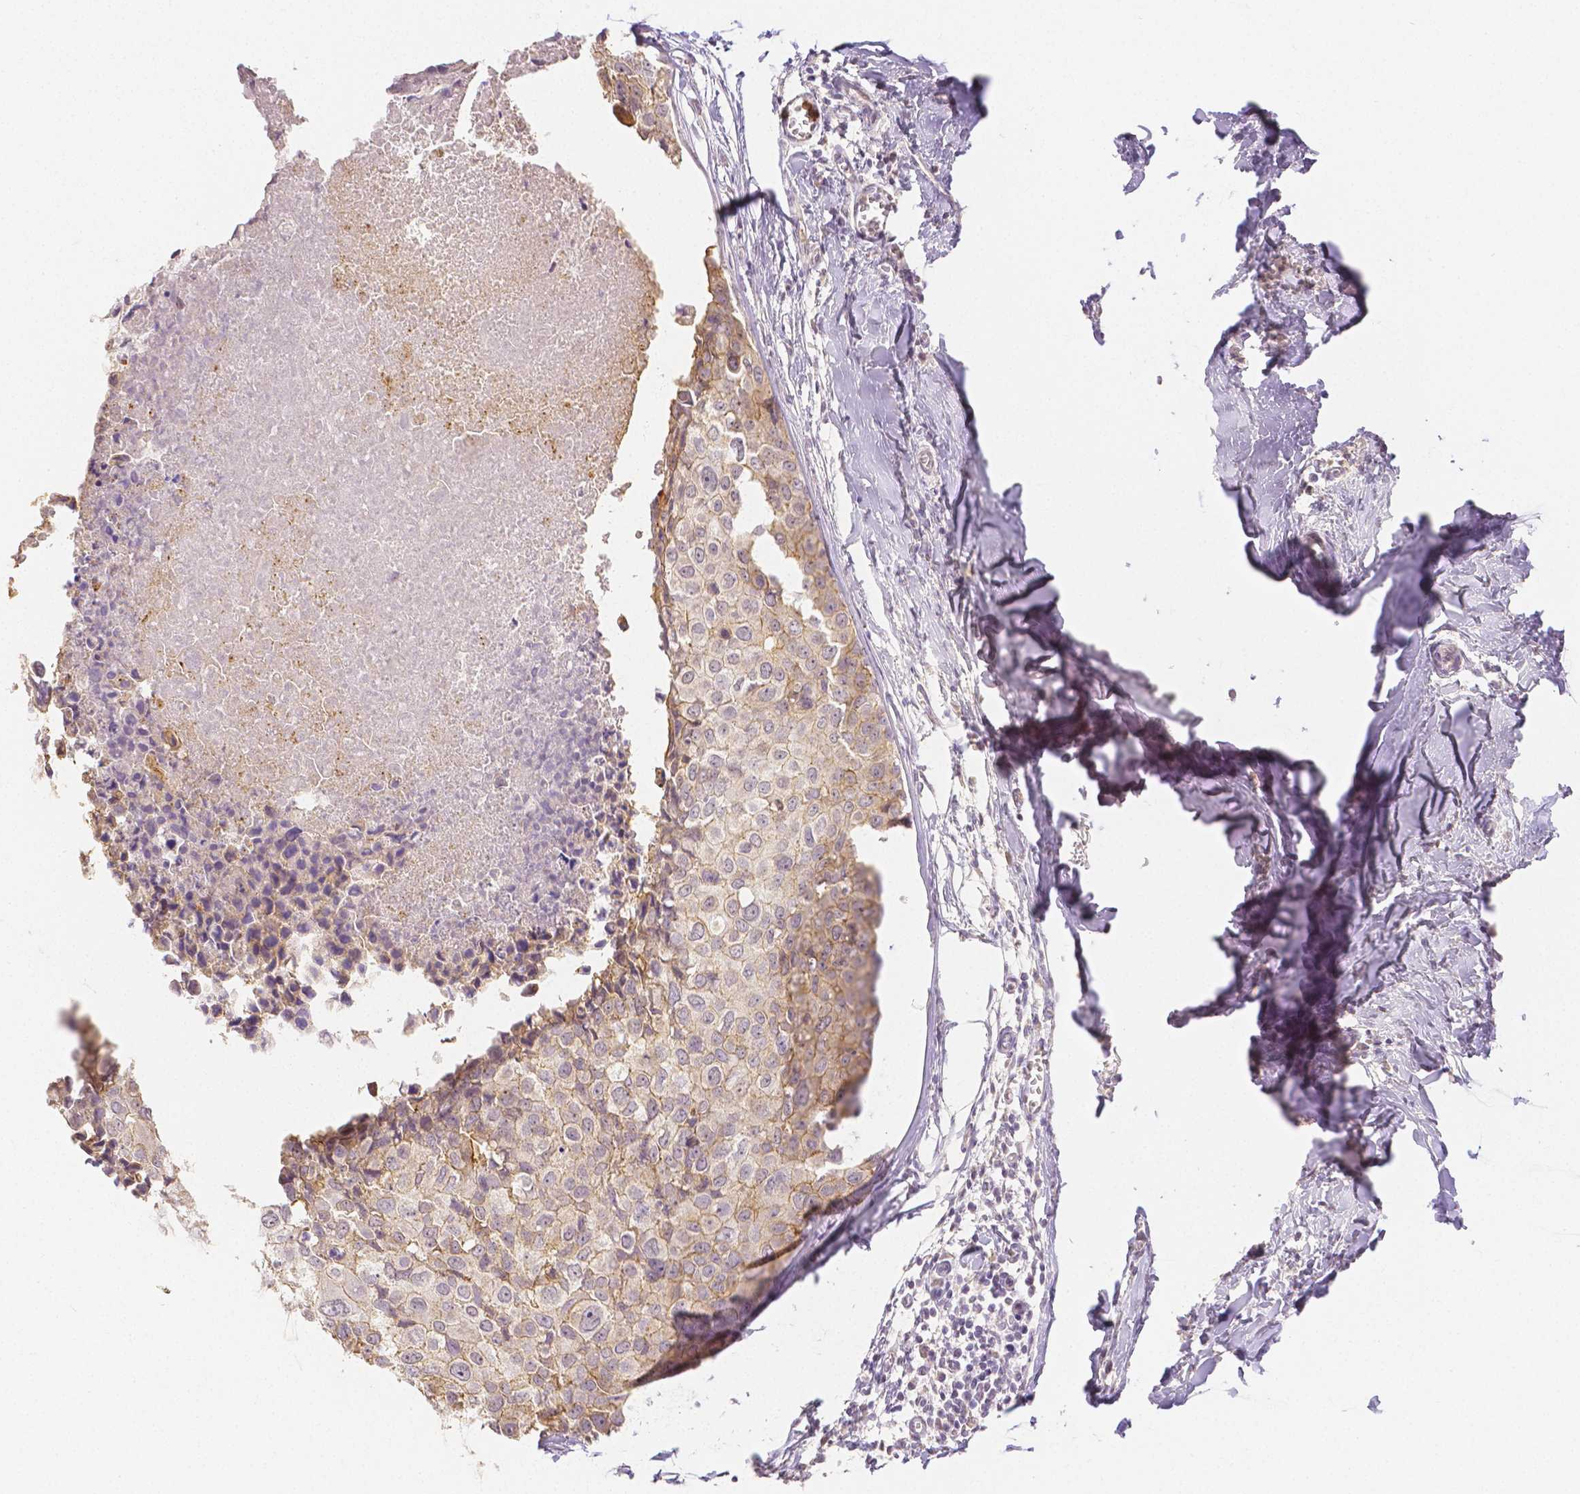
{"staining": {"intensity": "weak", "quantity": "25%-75%", "location": "cytoplasmic/membranous"}, "tissue": "breast cancer", "cell_type": "Tumor cells", "image_type": "cancer", "snomed": [{"axis": "morphology", "description": "Duct carcinoma"}, {"axis": "topography", "description": "Breast"}], "caption": "Intraductal carcinoma (breast) stained with DAB (3,3'-diaminobenzidine) immunohistochemistry reveals low levels of weak cytoplasmic/membranous staining in approximately 25%-75% of tumor cells.", "gene": "OCLN", "patient": {"sex": "female", "age": 38}}